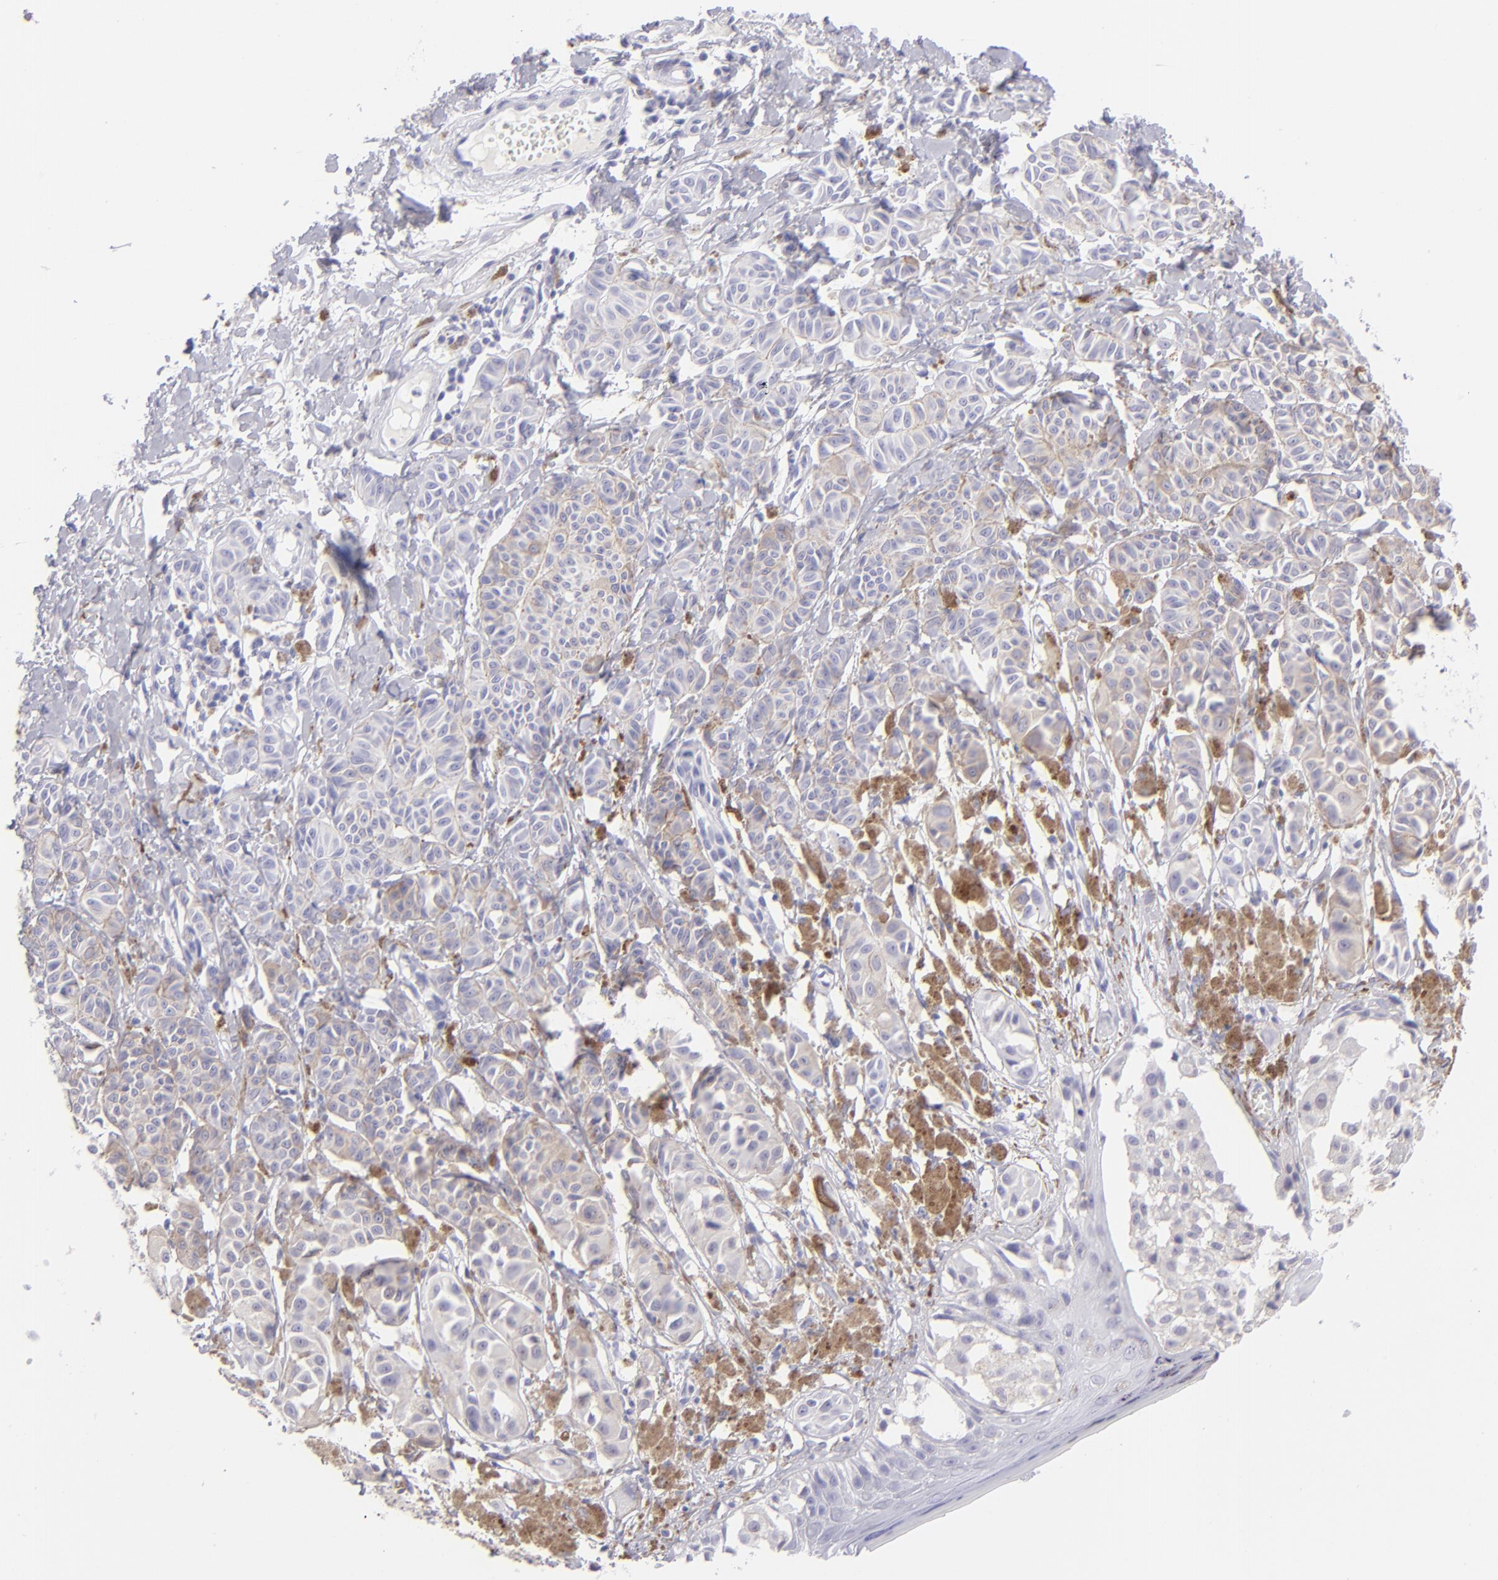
{"staining": {"intensity": "negative", "quantity": "none", "location": "none"}, "tissue": "melanoma", "cell_type": "Tumor cells", "image_type": "cancer", "snomed": [{"axis": "morphology", "description": "Malignant melanoma, NOS"}, {"axis": "topography", "description": "Skin"}], "caption": "Immunohistochemistry micrograph of neoplastic tissue: melanoma stained with DAB (3,3'-diaminobenzidine) shows no significant protein expression in tumor cells.", "gene": "SLC1A2", "patient": {"sex": "male", "age": 76}}